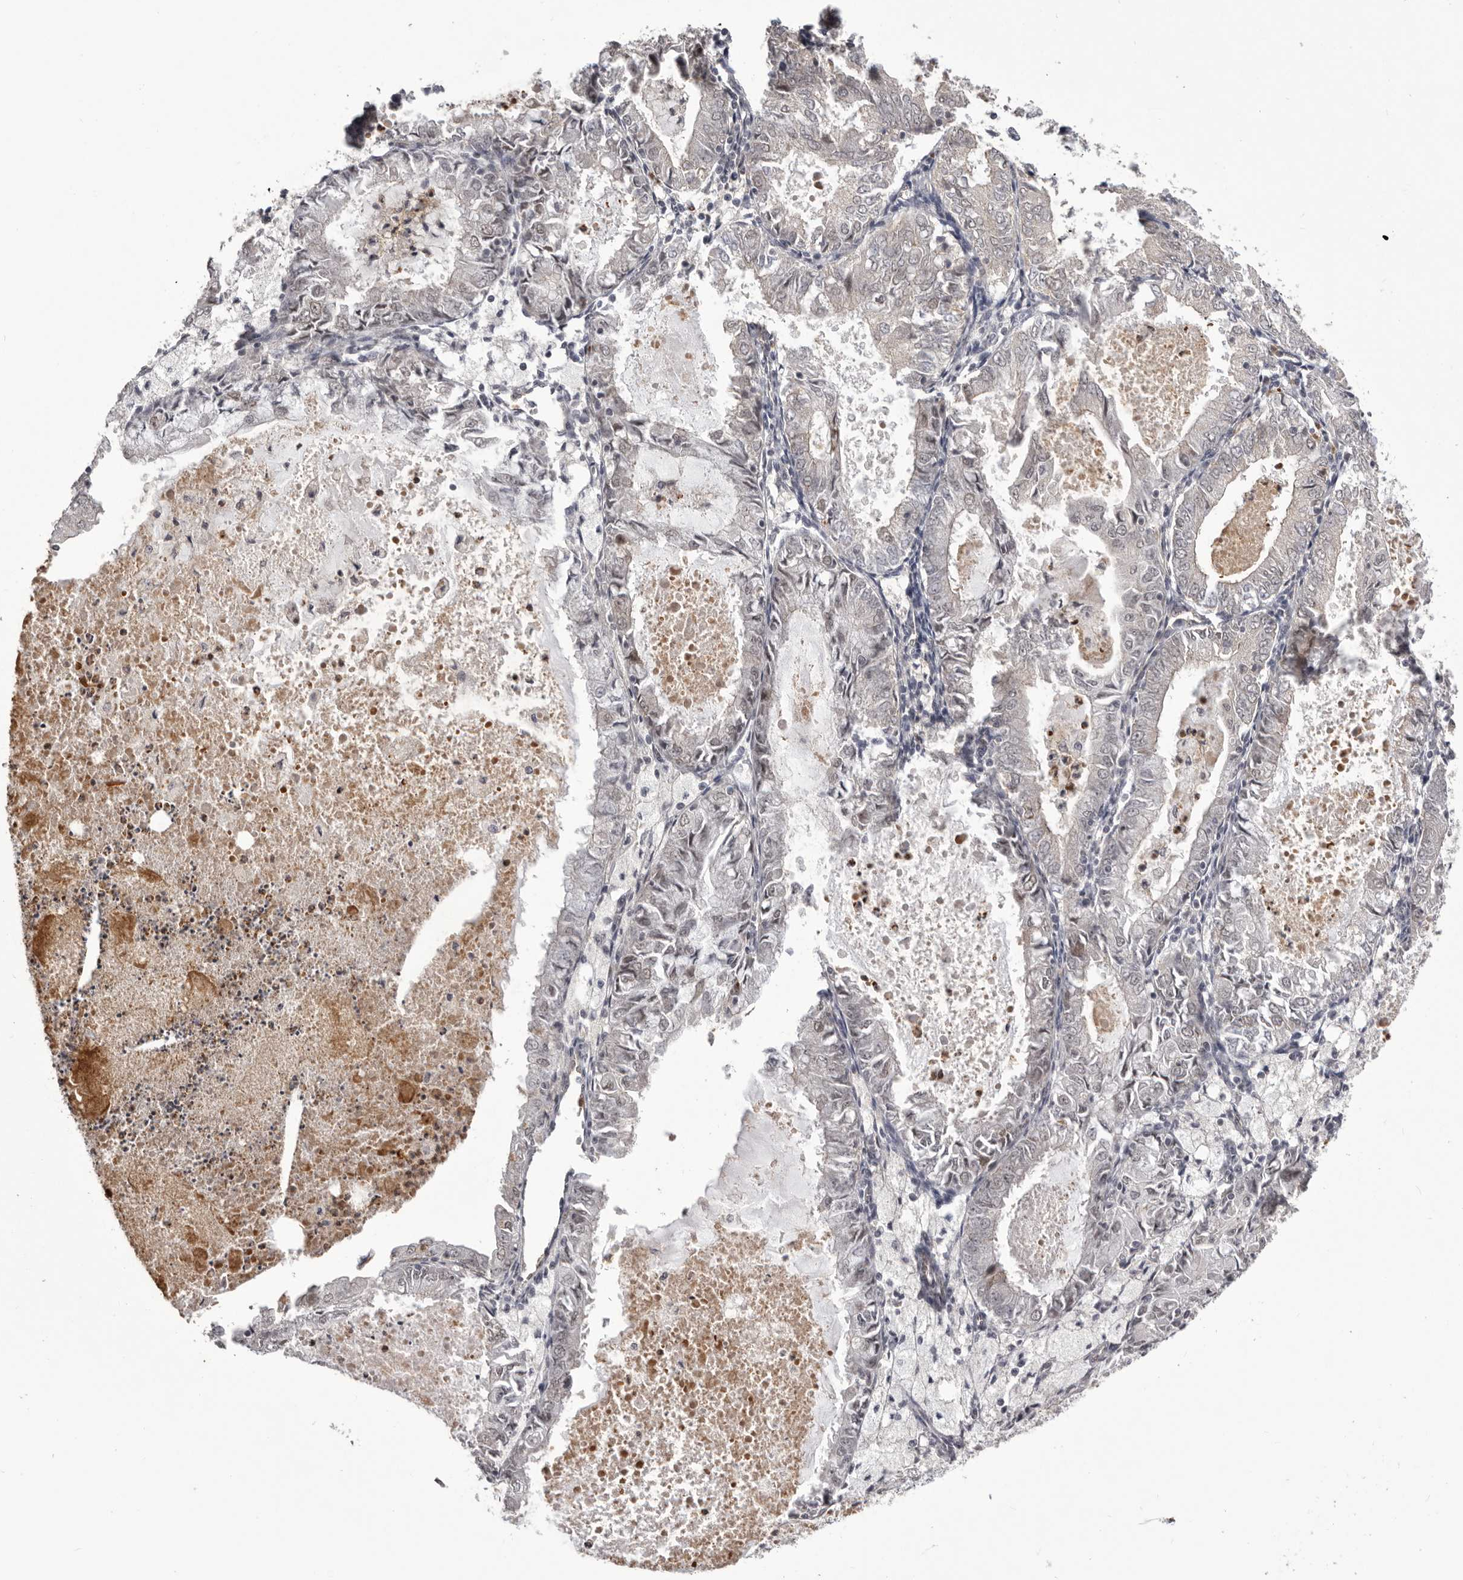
{"staining": {"intensity": "negative", "quantity": "none", "location": "none"}, "tissue": "endometrial cancer", "cell_type": "Tumor cells", "image_type": "cancer", "snomed": [{"axis": "morphology", "description": "Adenocarcinoma, NOS"}, {"axis": "topography", "description": "Endometrium"}], "caption": "Immunohistochemical staining of endometrial cancer reveals no significant staining in tumor cells.", "gene": "RNF2", "patient": {"sex": "female", "age": 57}}